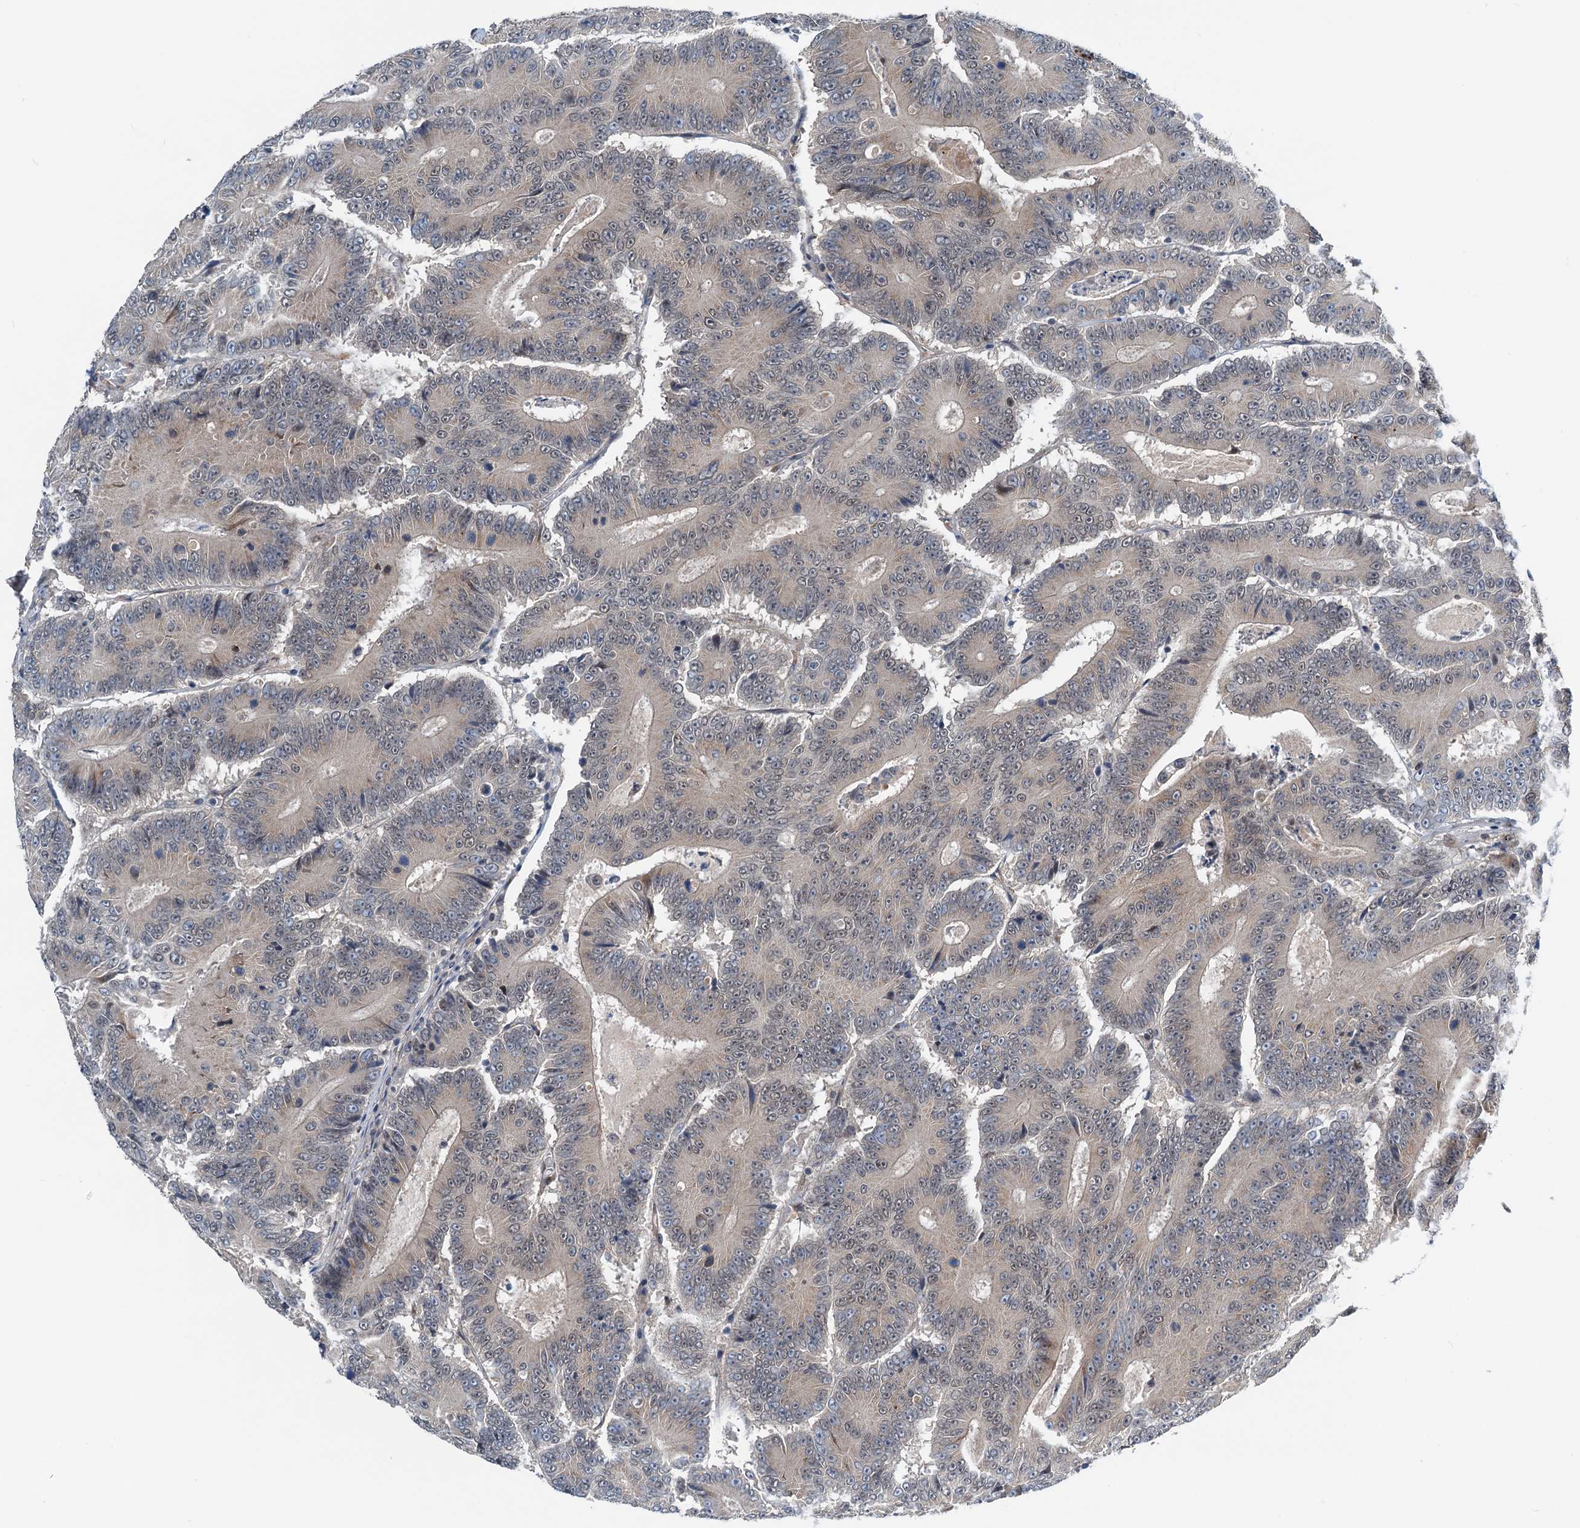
{"staining": {"intensity": "weak", "quantity": "<25%", "location": "cytoplasmic/membranous"}, "tissue": "colorectal cancer", "cell_type": "Tumor cells", "image_type": "cancer", "snomed": [{"axis": "morphology", "description": "Adenocarcinoma, NOS"}, {"axis": "topography", "description": "Colon"}], "caption": "This image is of adenocarcinoma (colorectal) stained with IHC to label a protein in brown with the nuclei are counter-stained blue. There is no expression in tumor cells.", "gene": "DYNC2I2", "patient": {"sex": "male", "age": 83}}